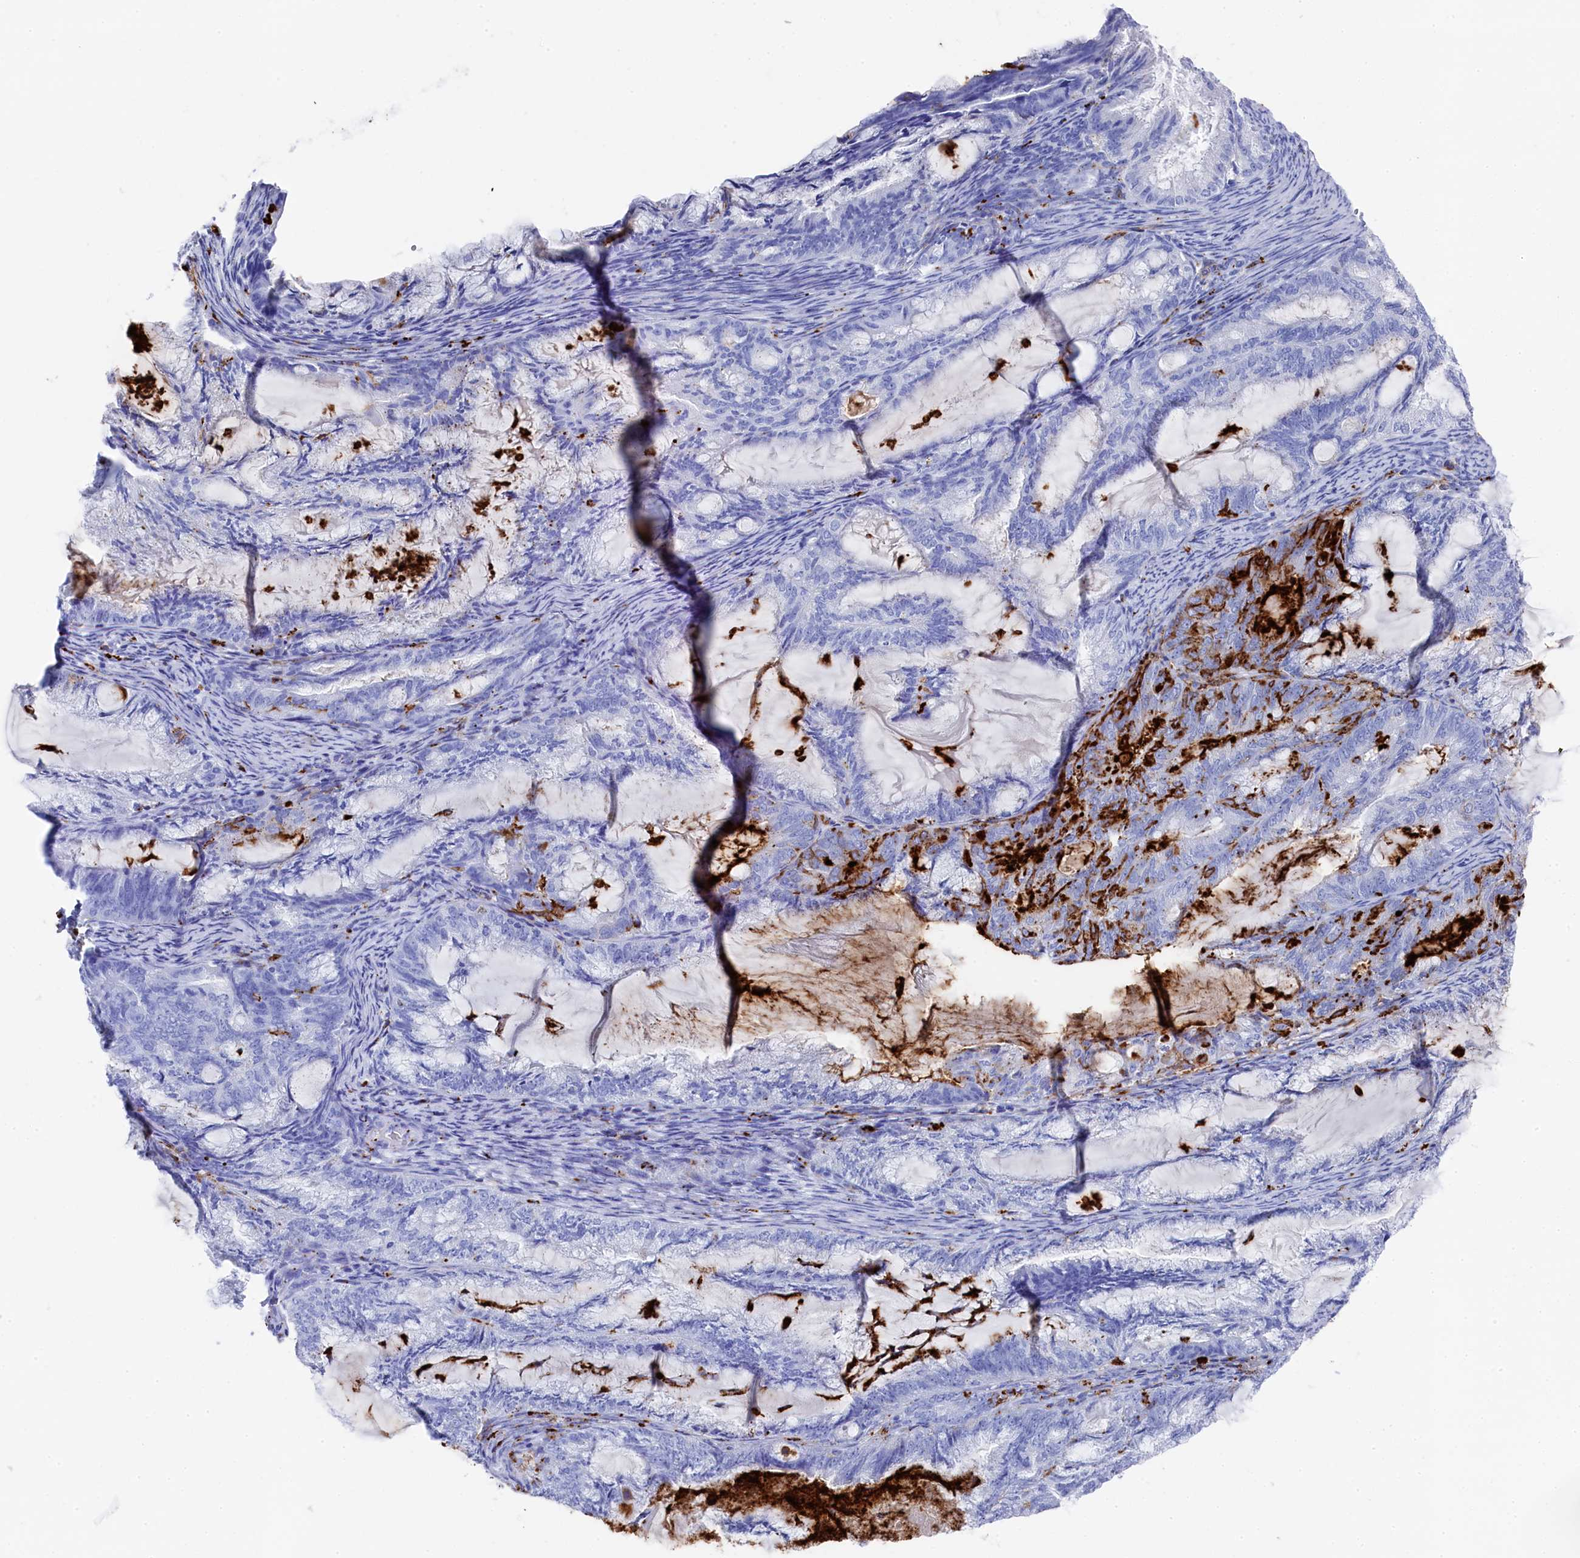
{"staining": {"intensity": "negative", "quantity": "none", "location": "none"}, "tissue": "endometrial cancer", "cell_type": "Tumor cells", "image_type": "cancer", "snomed": [{"axis": "morphology", "description": "Adenocarcinoma, NOS"}, {"axis": "topography", "description": "Endometrium"}], "caption": "An IHC micrograph of endometrial cancer is shown. There is no staining in tumor cells of endometrial cancer.", "gene": "PLAC8", "patient": {"sex": "female", "age": 86}}